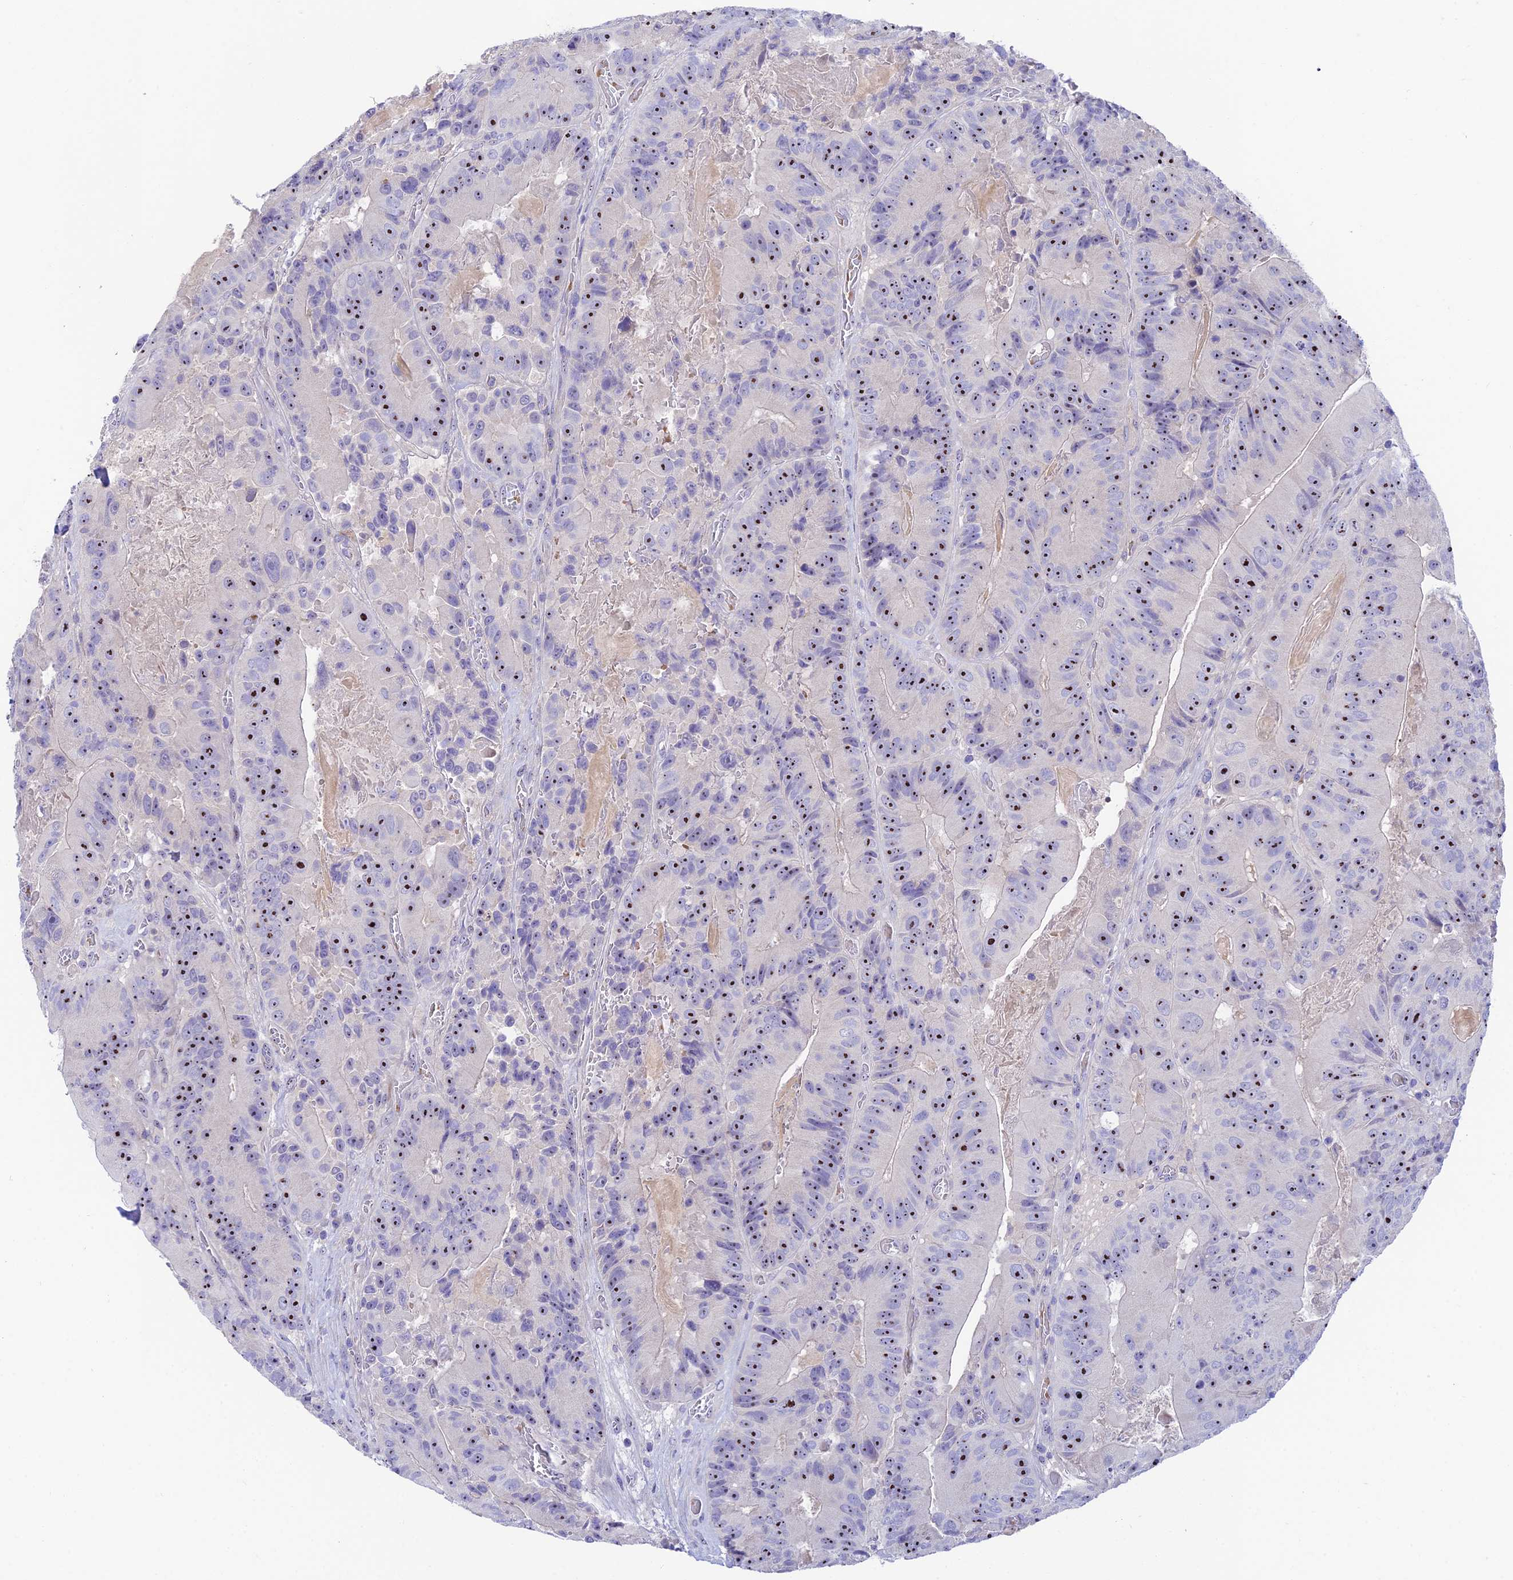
{"staining": {"intensity": "negative", "quantity": "none", "location": "none"}, "tissue": "colorectal cancer", "cell_type": "Tumor cells", "image_type": "cancer", "snomed": [{"axis": "morphology", "description": "Adenocarcinoma, NOS"}, {"axis": "topography", "description": "Colon"}], "caption": "A high-resolution histopathology image shows IHC staining of adenocarcinoma (colorectal), which exhibits no significant expression in tumor cells.", "gene": "DUSP29", "patient": {"sex": "female", "age": 86}}